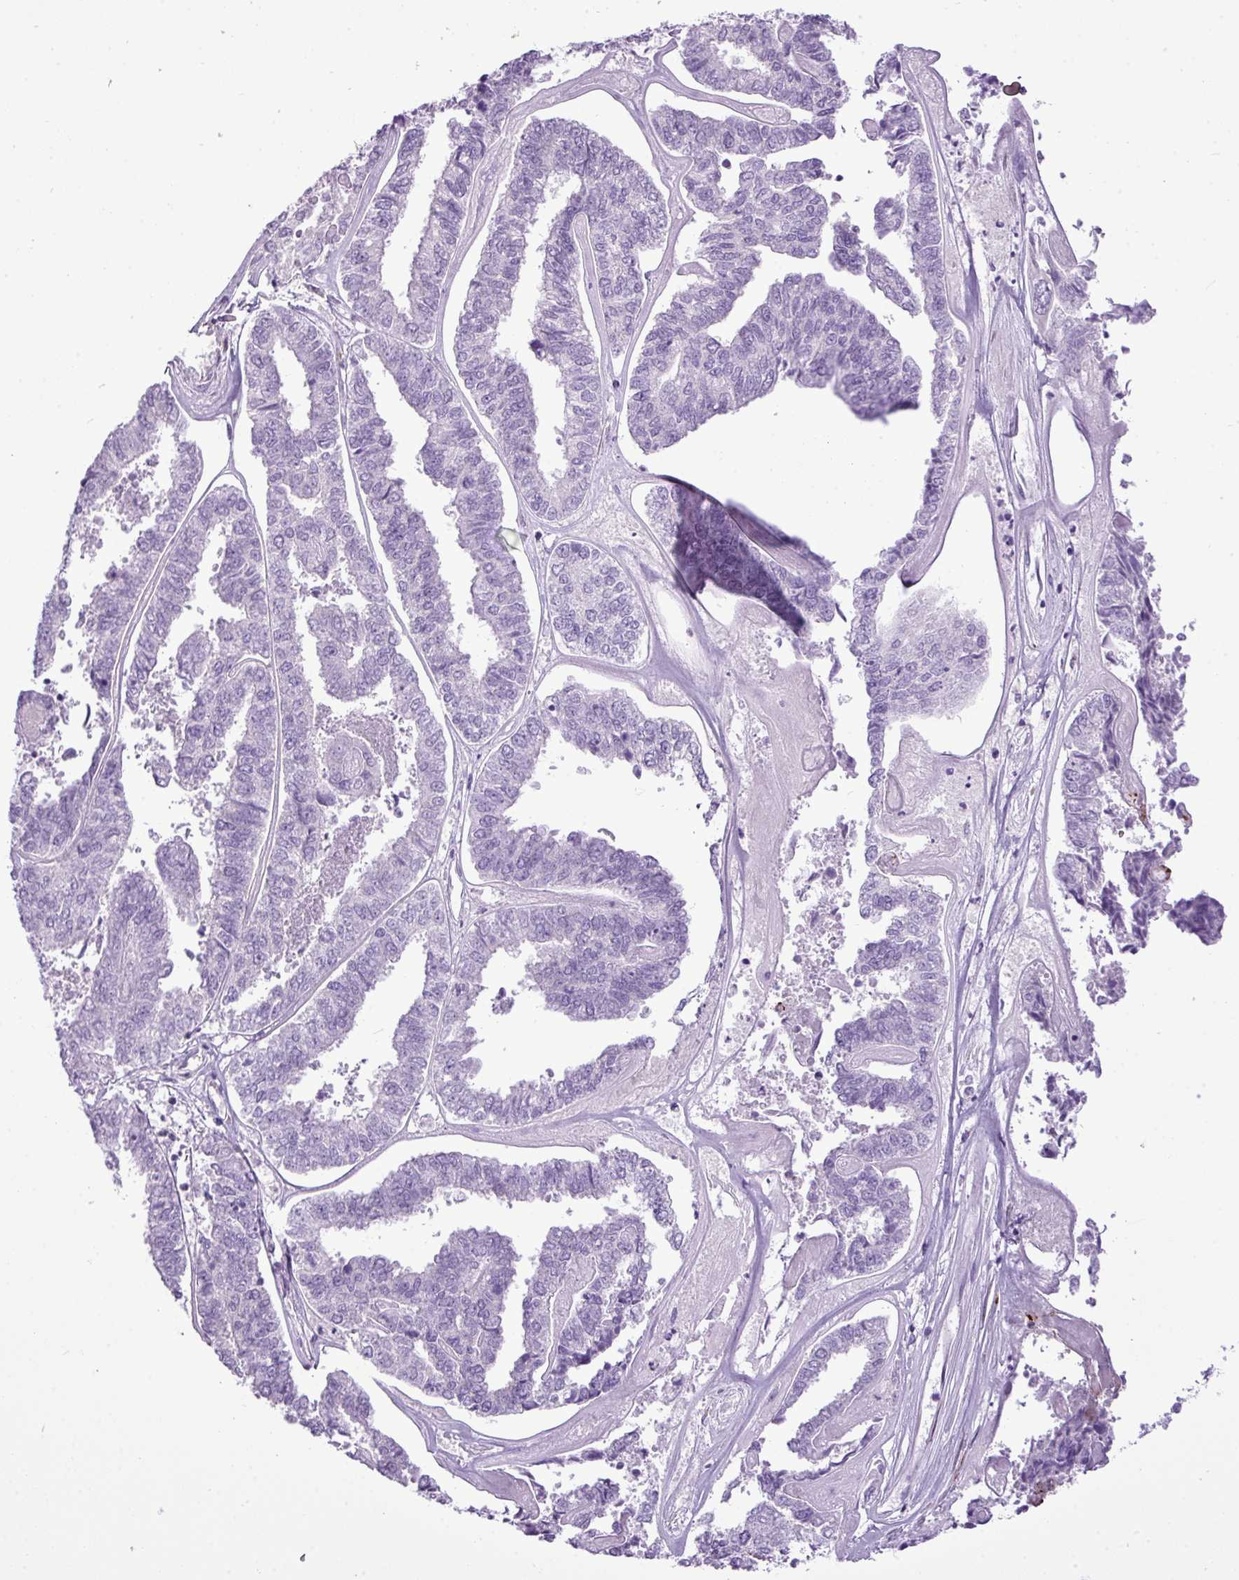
{"staining": {"intensity": "negative", "quantity": "none", "location": "none"}, "tissue": "endometrial cancer", "cell_type": "Tumor cells", "image_type": "cancer", "snomed": [{"axis": "morphology", "description": "Adenocarcinoma, NOS"}, {"axis": "topography", "description": "Endometrium"}], "caption": "An immunohistochemistry image of endometrial adenocarcinoma is shown. There is no staining in tumor cells of endometrial adenocarcinoma.", "gene": "FAM43A", "patient": {"sex": "female", "age": 73}}